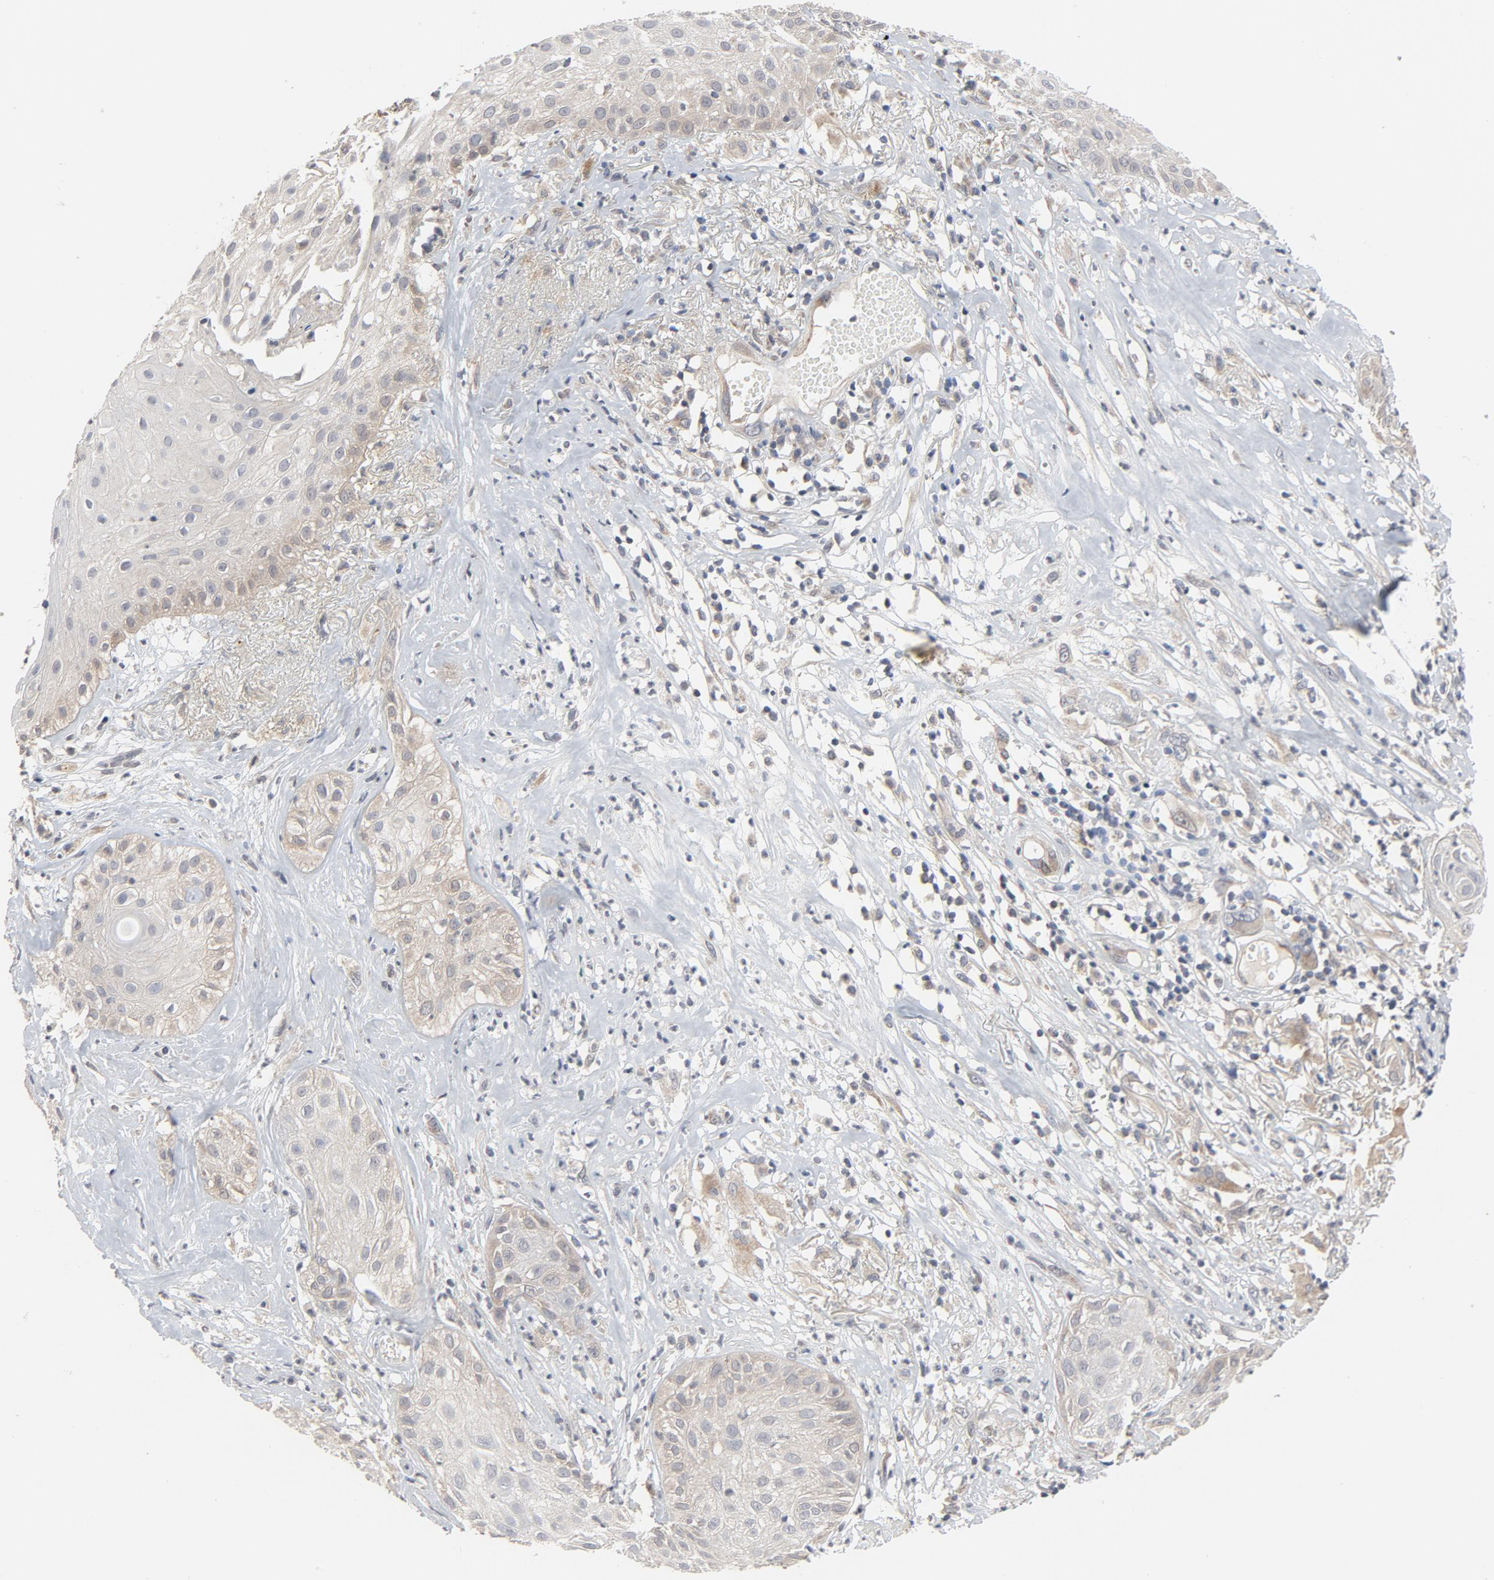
{"staining": {"intensity": "weak", "quantity": ">75%", "location": "cytoplasmic/membranous"}, "tissue": "skin cancer", "cell_type": "Tumor cells", "image_type": "cancer", "snomed": [{"axis": "morphology", "description": "Squamous cell carcinoma, NOS"}, {"axis": "topography", "description": "Skin"}], "caption": "Skin squamous cell carcinoma stained with a protein marker displays weak staining in tumor cells.", "gene": "C14orf119", "patient": {"sex": "male", "age": 65}}